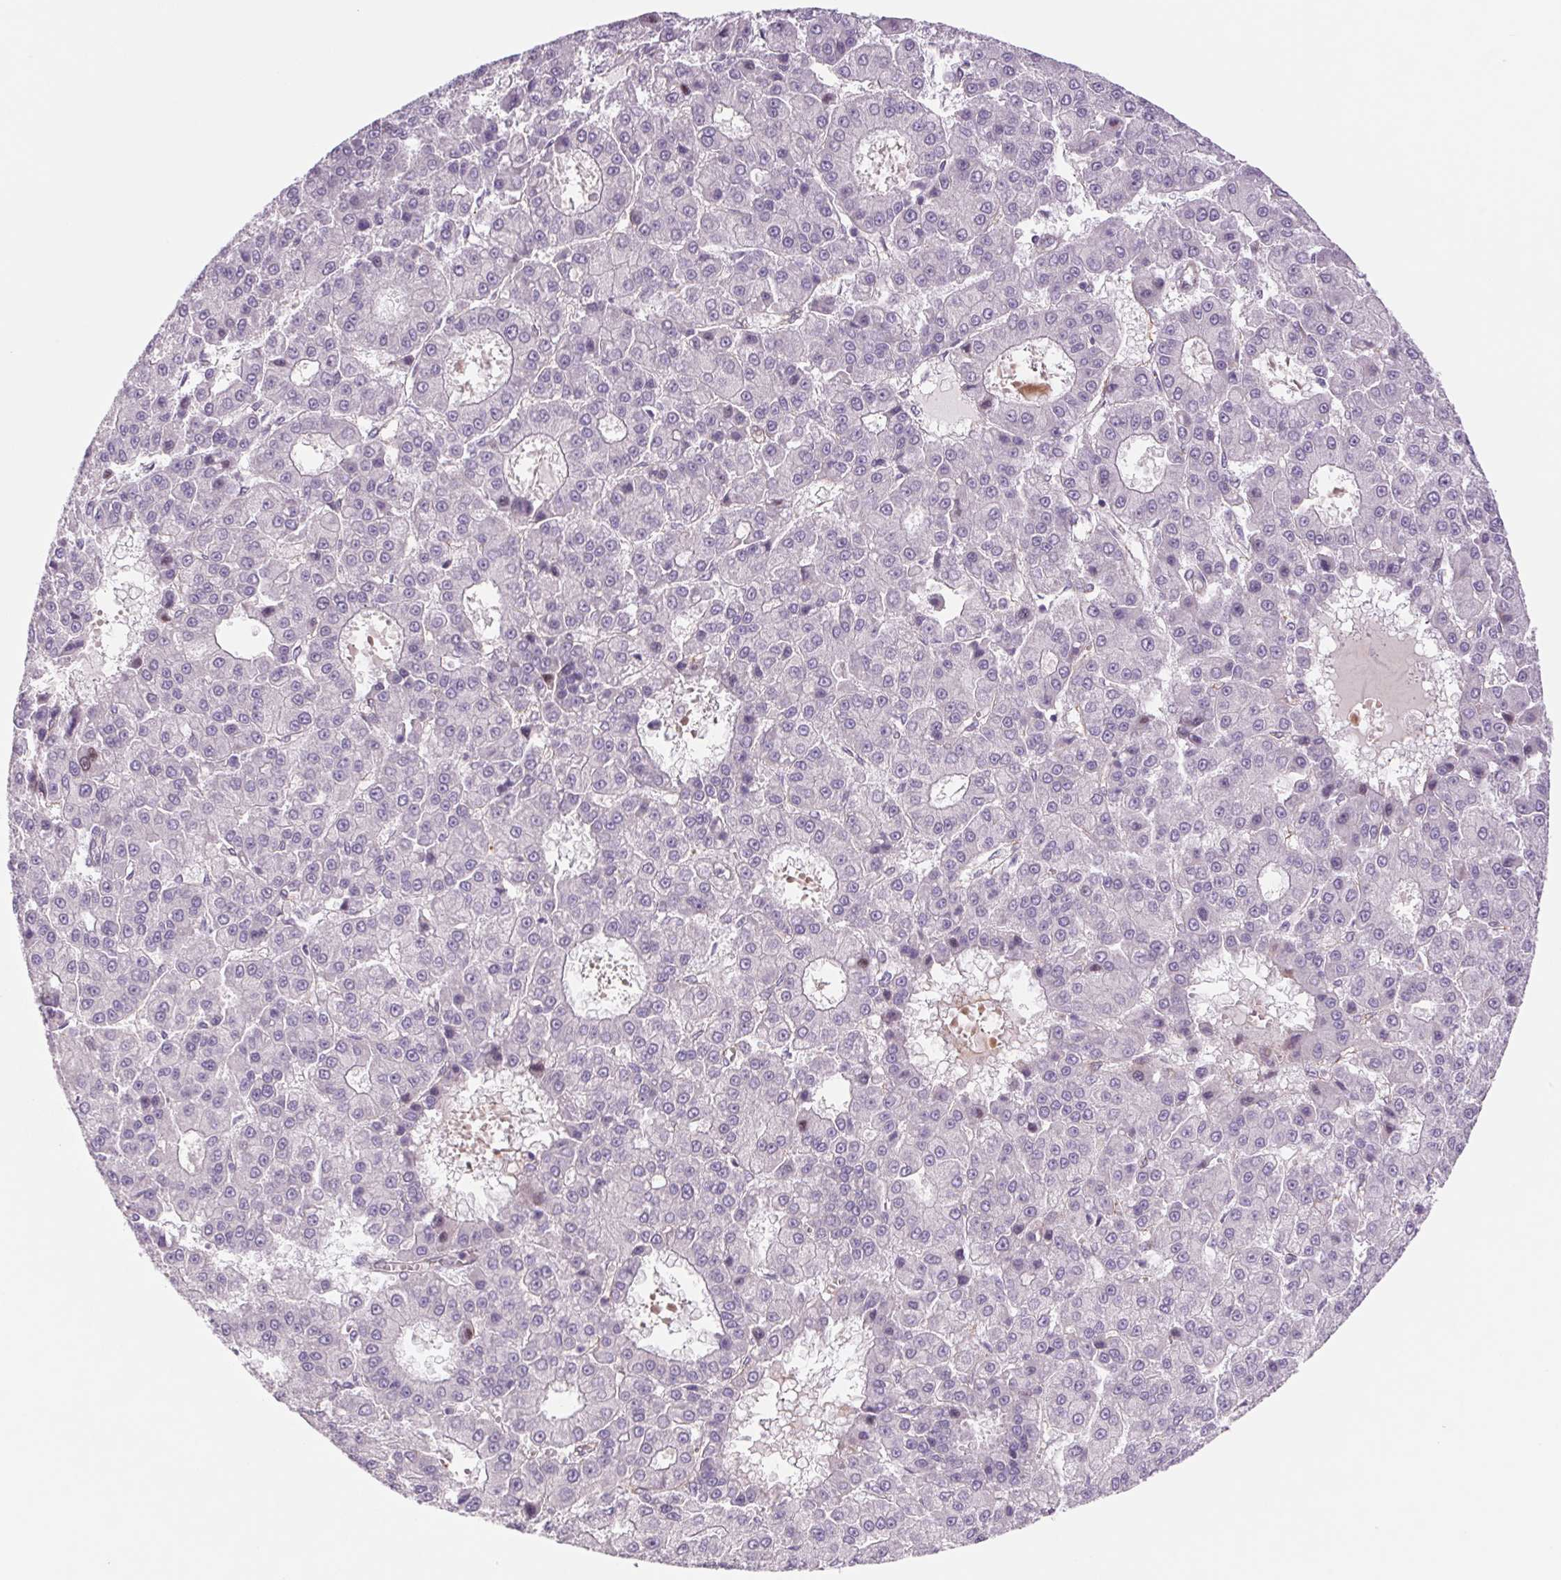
{"staining": {"intensity": "negative", "quantity": "none", "location": "none"}, "tissue": "liver cancer", "cell_type": "Tumor cells", "image_type": "cancer", "snomed": [{"axis": "morphology", "description": "Carcinoma, Hepatocellular, NOS"}, {"axis": "topography", "description": "Liver"}], "caption": "This is an IHC micrograph of liver cancer. There is no positivity in tumor cells.", "gene": "MS4A13", "patient": {"sex": "male", "age": 70}}